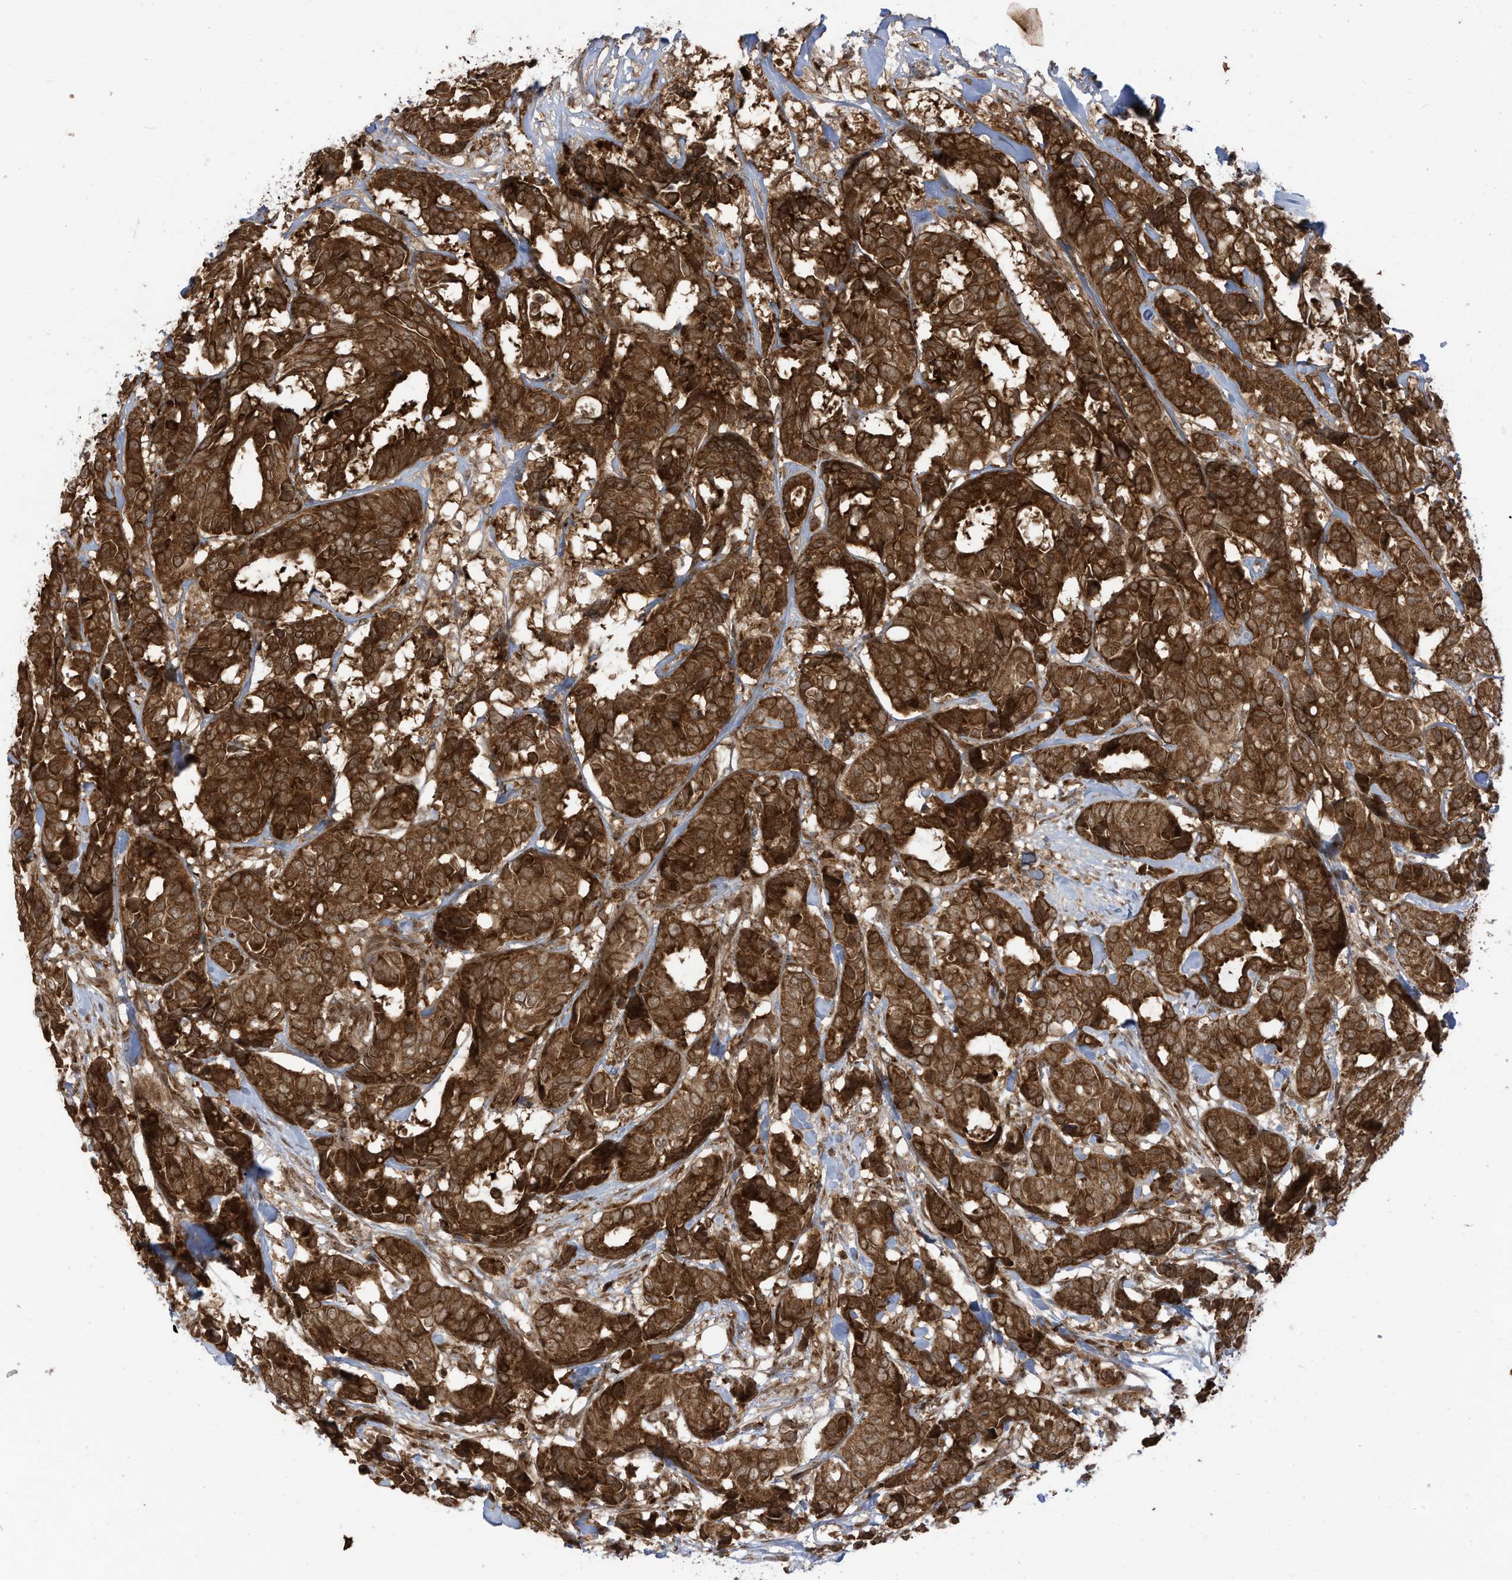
{"staining": {"intensity": "moderate", "quantity": ">75%", "location": "cytoplasmic/membranous"}, "tissue": "breast cancer", "cell_type": "Tumor cells", "image_type": "cancer", "snomed": [{"axis": "morphology", "description": "Duct carcinoma"}, {"axis": "topography", "description": "Breast"}], "caption": "Brown immunohistochemical staining in human breast cancer (intraductal carcinoma) demonstrates moderate cytoplasmic/membranous expression in about >75% of tumor cells.", "gene": "TRIM67", "patient": {"sex": "female", "age": 87}}